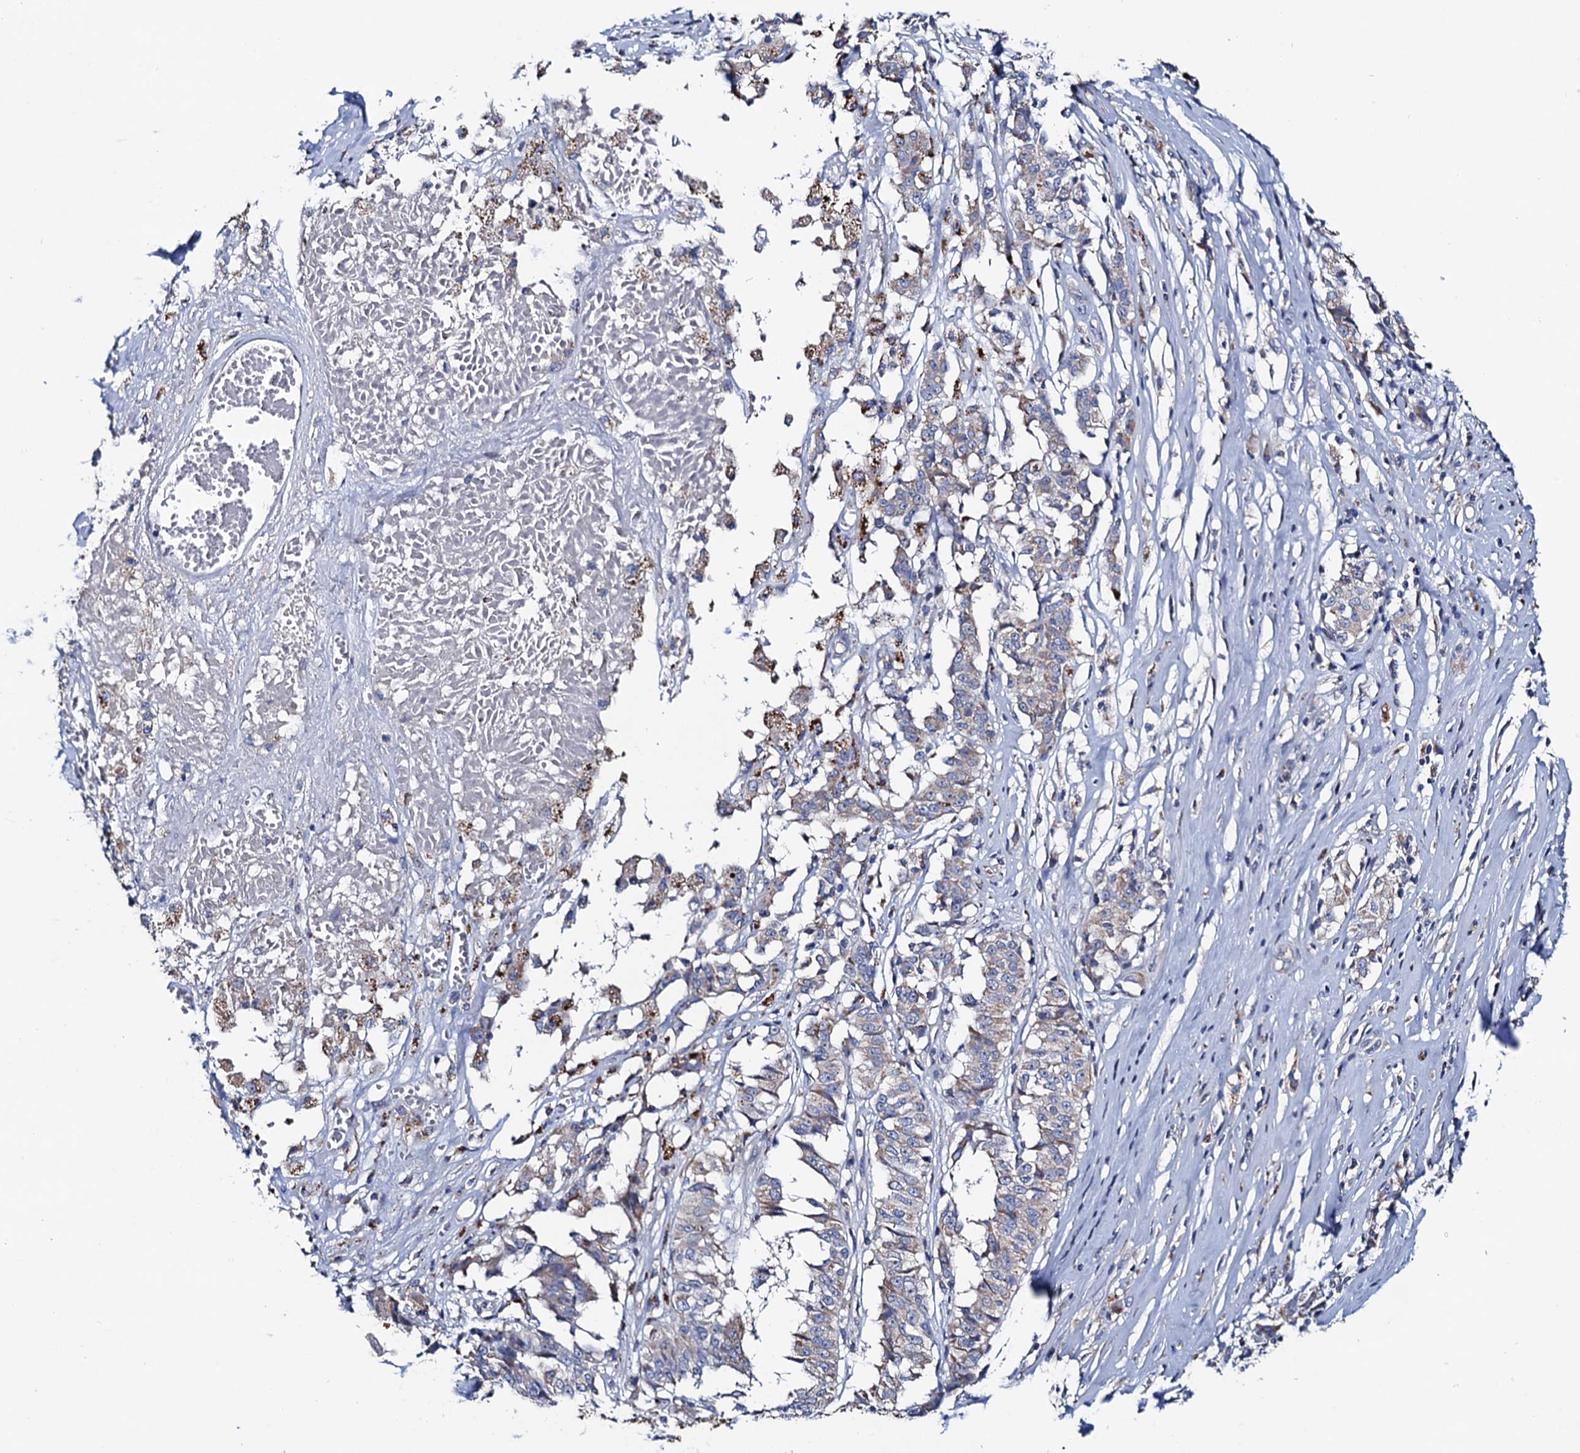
{"staining": {"intensity": "moderate", "quantity": "<25%", "location": "cytoplasmic/membranous"}, "tissue": "melanoma", "cell_type": "Tumor cells", "image_type": "cancer", "snomed": [{"axis": "morphology", "description": "Malignant melanoma, NOS"}, {"axis": "topography", "description": "Skin"}], "caption": "Moderate cytoplasmic/membranous expression for a protein is appreciated in approximately <25% of tumor cells of melanoma using immunohistochemistry.", "gene": "MRPL48", "patient": {"sex": "female", "age": 72}}